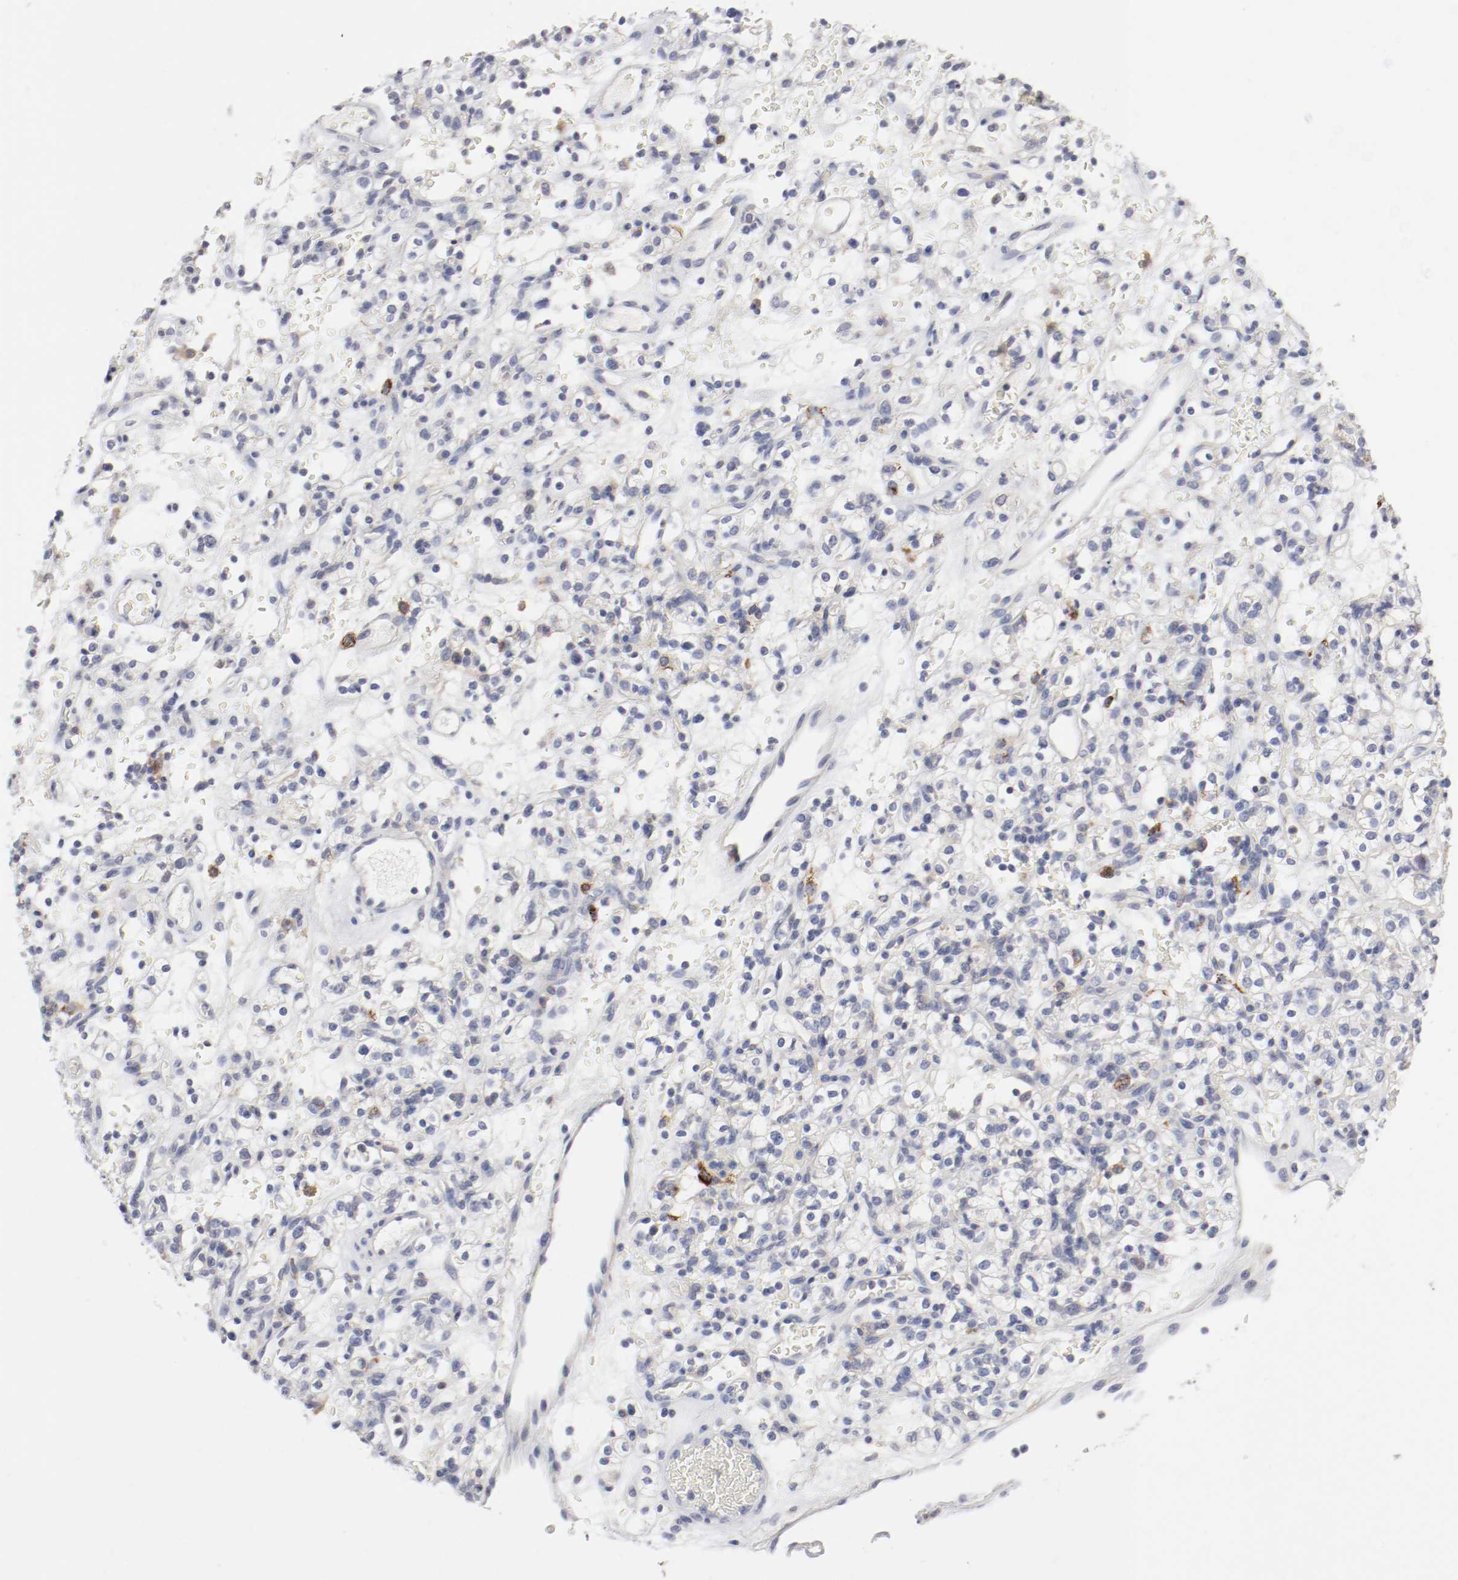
{"staining": {"intensity": "negative", "quantity": "none", "location": "none"}, "tissue": "renal cancer", "cell_type": "Tumor cells", "image_type": "cancer", "snomed": [{"axis": "morphology", "description": "Normal tissue, NOS"}, {"axis": "morphology", "description": "Adenocarcinoma, NOS"}, {"axis": "topography", "description": "Kidney"}], "caption": "There is no significant positivity in tumor cells of renal adenocarcinoma.", "gene": "ITGAX", "patient": {"sex": "female", "age": 72}}